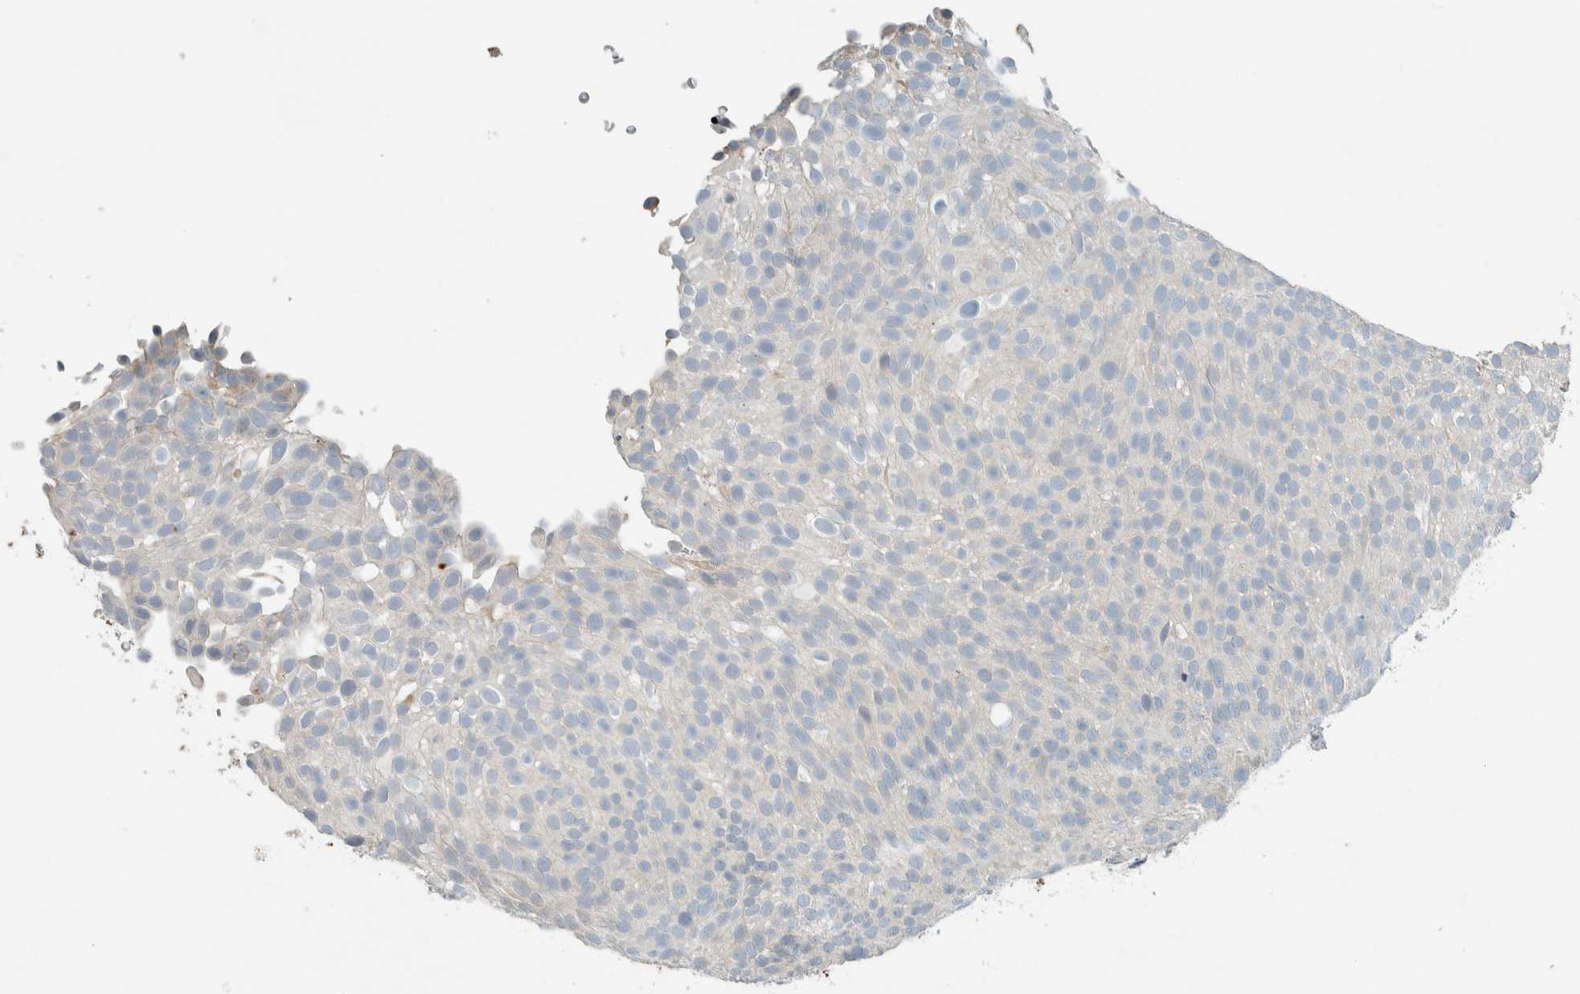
{"staining": {"intensity": "negative", "quantity": "none", "location": "none"}, "tissue": "urothelial cancer", "cell_type": "Tumor cells", "image_type": "cancer", "snomed": [{"axis": "morphology", "description": "Urothelial carcinoma, Low grade"}, {"axis": "topography", "description": "Urinary bladder"}], "caption": "This is an immunohistochemistry (IHC) image of human low-grade urothelial carcinoma. There is no expression in tumor cells.", "gene": "CERCAM", "patient": {"sex": "male", "age": 78}}